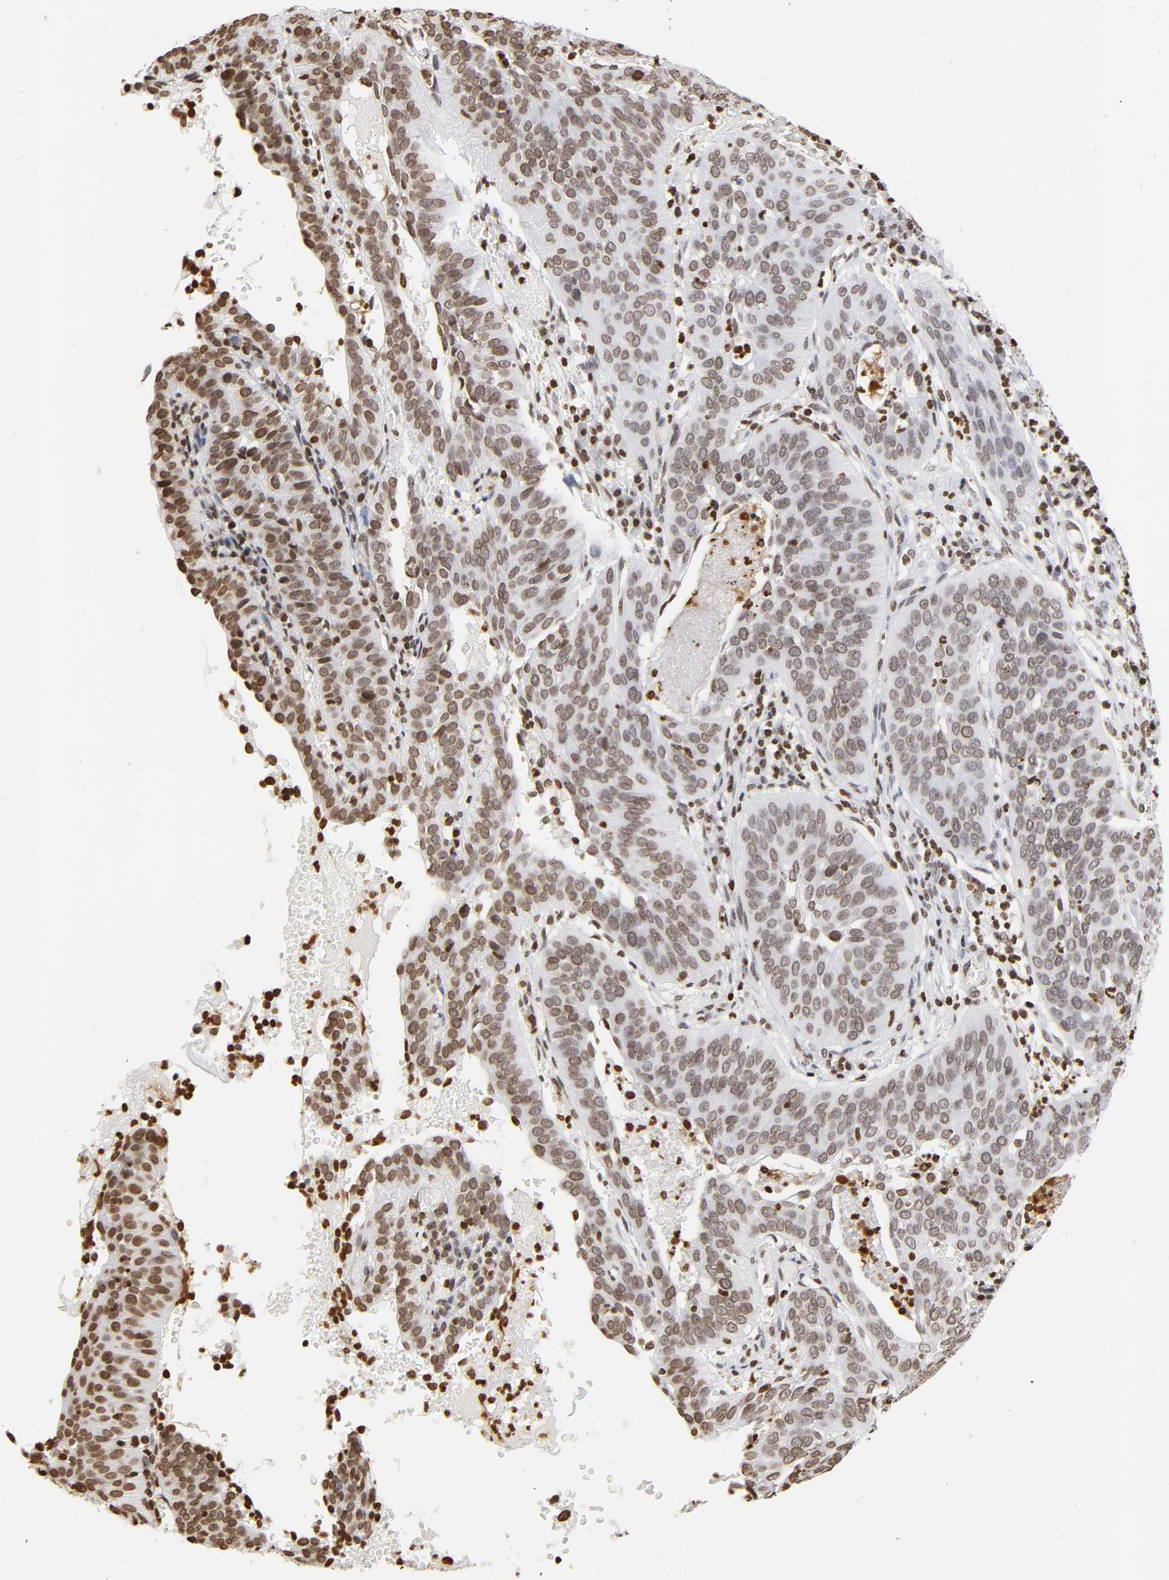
{"staining": {"intensity": "weak", "quantity": ">75%", "location": "nuclear"}, "tissue": "cervical cancer", "cell_type": "Tumor cells", "image_type": "cancer", "snomed": [{"axis": "morphology", "description": "Squamous cell carcinoma, NOS"}, {"axis": "topography", "description": "Cervix"}], "caption": "Cervical cancer stained with DAB immunohistochemistry (IHC) displays low levels of weak nuclear staining in about >75% of tumor cells. The staining is performed using DAB brown chromogen to label protein expression. The nuclei are counter-stained blue using hematoxylin.", "gene": "H2AC12", "patient": {"sex": "female", "age": 39}}